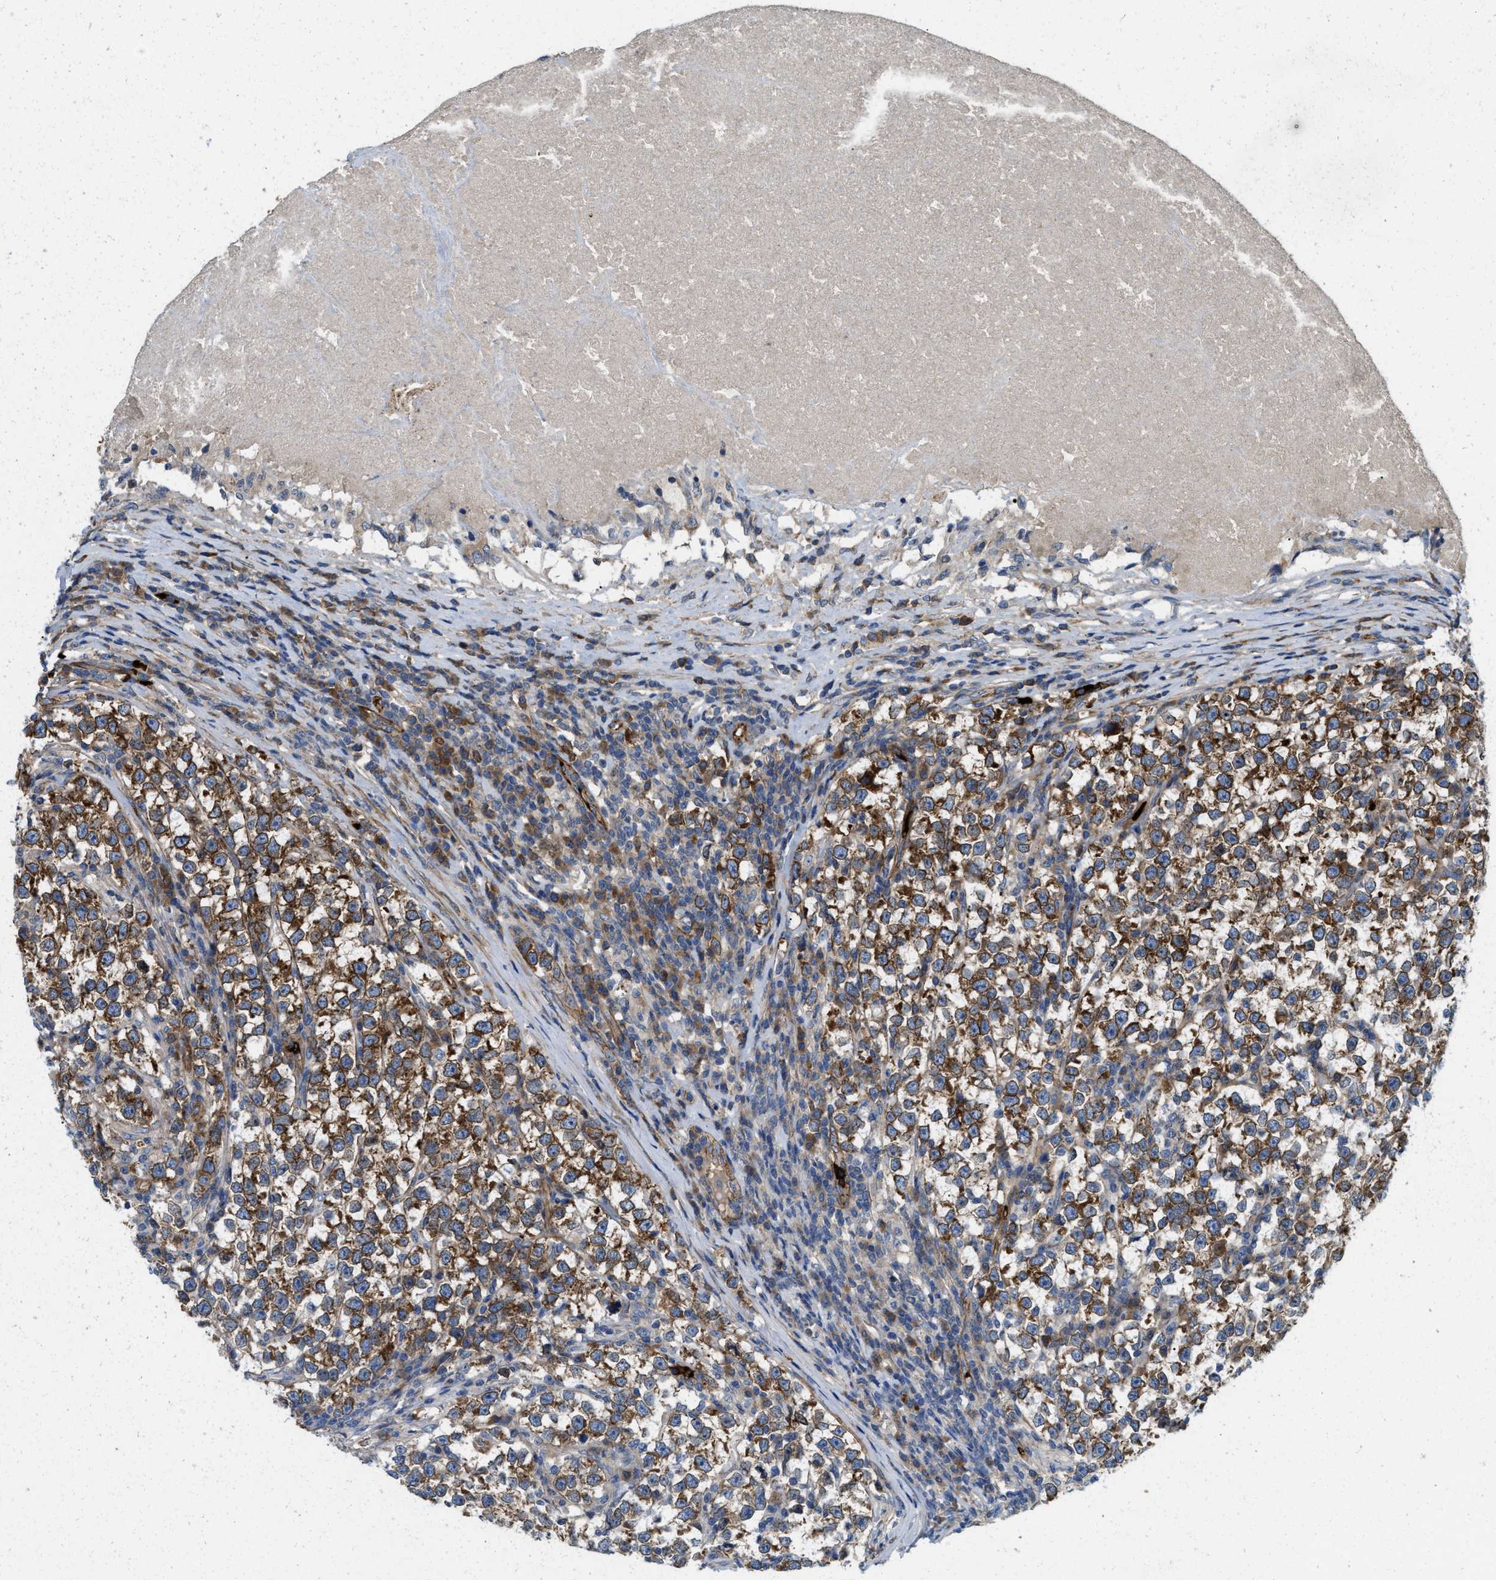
{"staining": {"intensity": "strong", "quantity": ">75%", "location": "cytoplasmic/membranous"}, "tissue": "testis cancer", "cell_type": "Tumor cells", "image_type": "cancer", "snomed": [{"axis": "morphology", "description": "Normal tissue, NOS"}, {"axis": "morphology", "description": "Seminoma, NOS"}, {"axis": "topography", "description": "Testis"}], "caption": "Seminoma (testis) tissue demonstrates strong cytoplasmic/membranous expression in about >75% of tumor cells", "gene": "ERC1", "patient": {"sex": "male", "age": 43}}